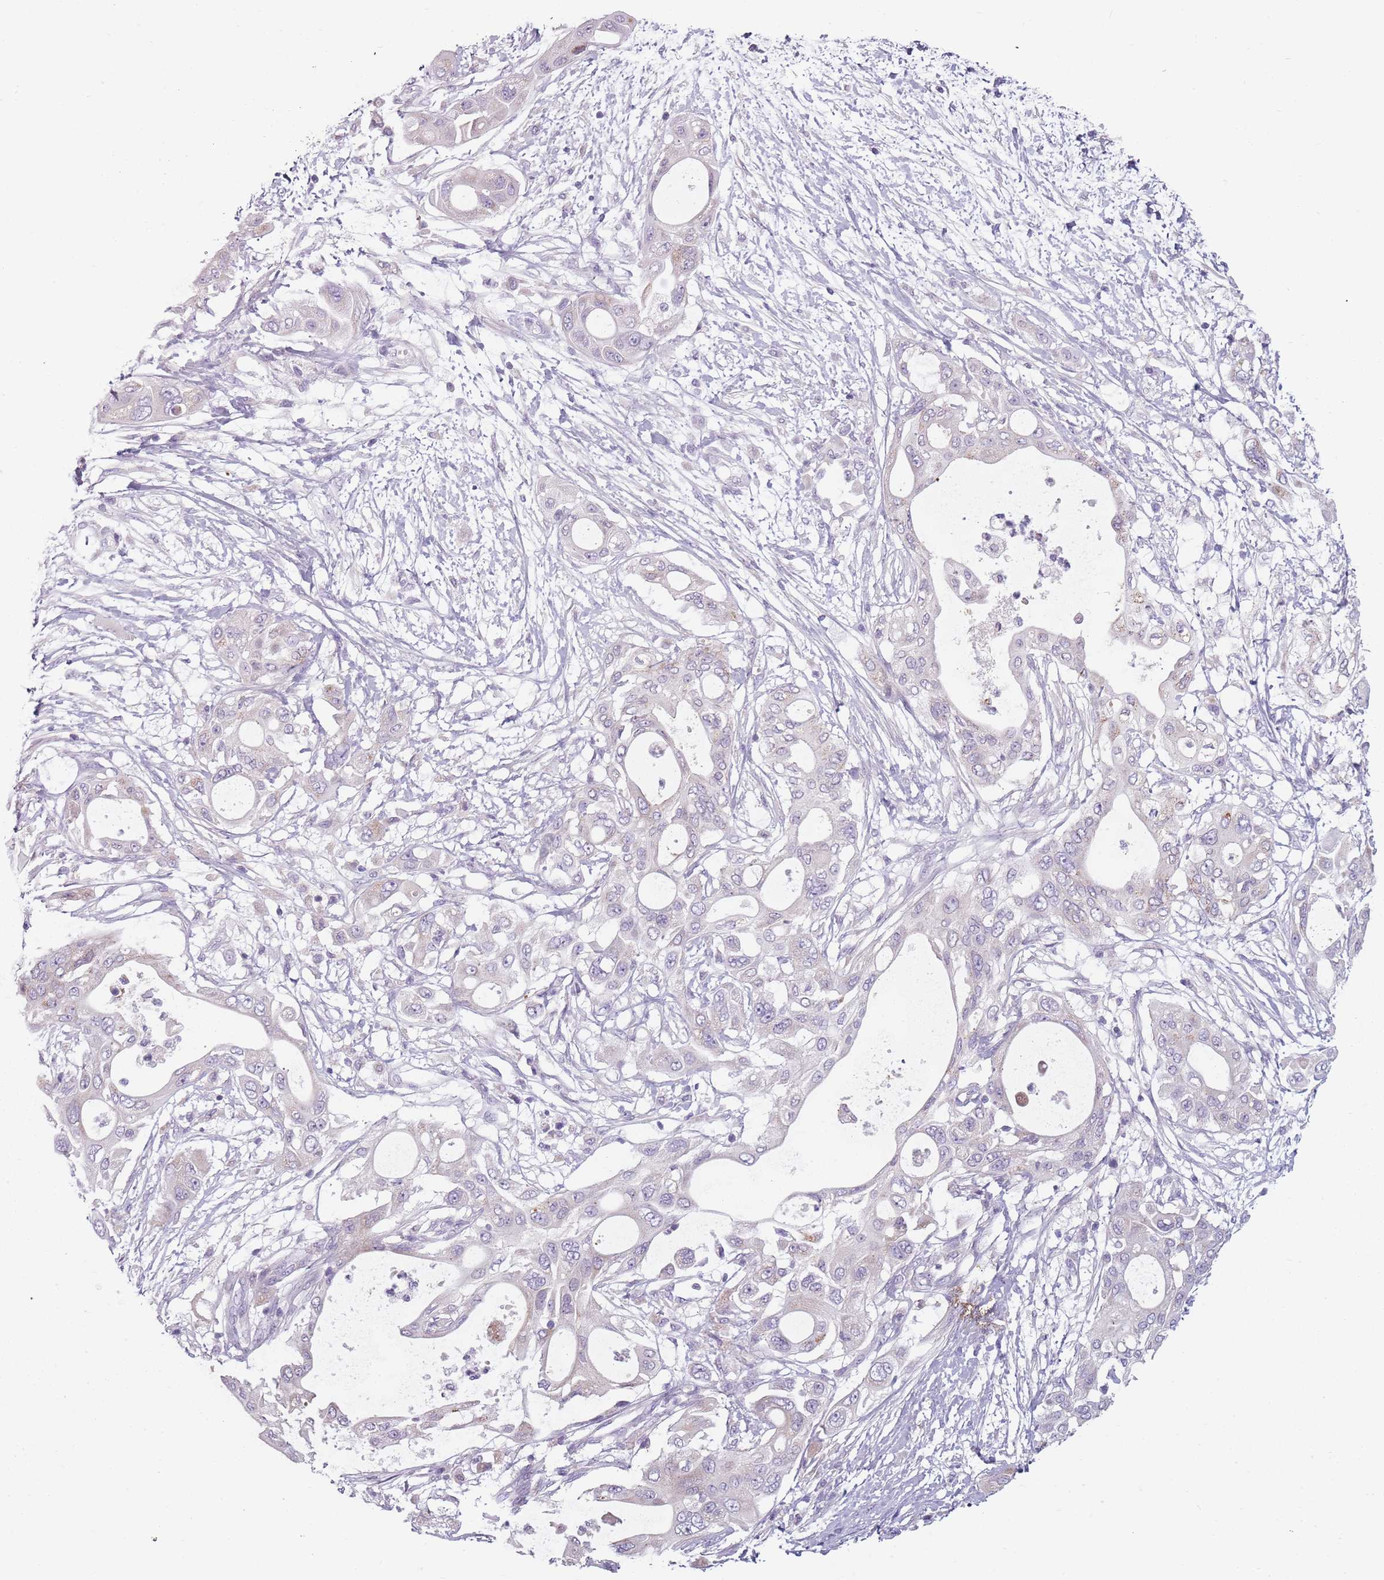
{"staining": {"intensity": "negative", "quantity": "none", "location": "none"}, "tissue": "pancreatic cancer", "cell_type": "Tumor cells", "image_type": "cancer", "snomed": [{"axis": "morphology", "description": "Adenocarcinoma, NOS"}, {"axis": "topography", "description": "Pancreas"}], "caption": "Immunohistochemical staining of human adenocarcinoma (pancreatic) reveals no significant staining in tumor cells.", "gene": "MEGF8", "patient": {"sex": "male", "age": 68}}